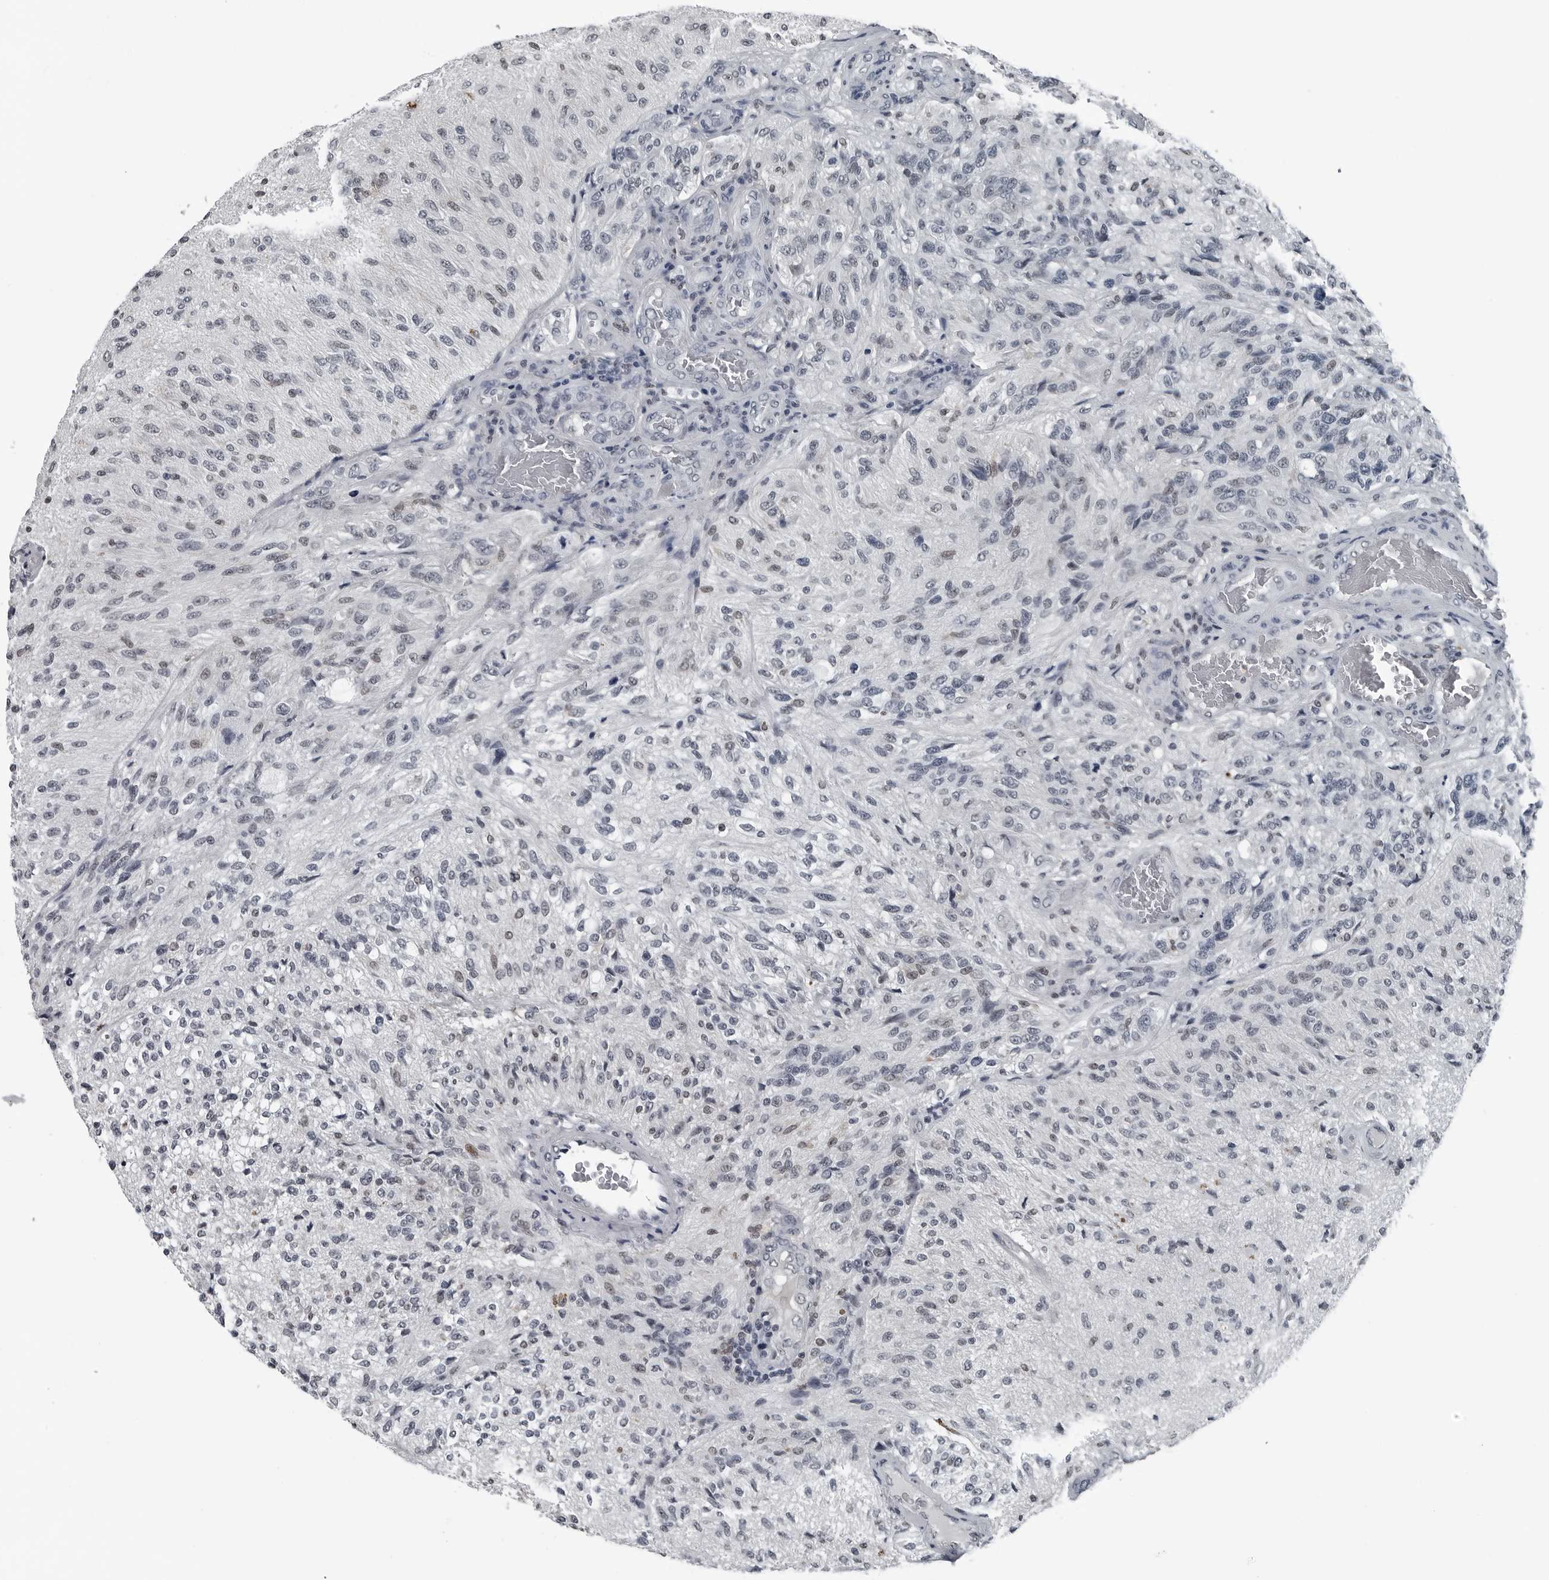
{"staining": {"intensity": "negative", "quantity": "none", "location": "none"}, "tissue": "glioma", "cell_type": "Tumor cells", "image_type": "cancer", "snomed": [{"axis": "morphology", "description": "Normal tissue, NOS"}, {"axis": "morphology", "description": "Glioma, malignant, High grade"}, {"axis": "topography", "description": "Cerebral cortex"}], "caption": "DAB immunohistochemical staining of human high-grade glioma (malignant) exhibits no significant staining in tumor cells.", "gene": "AKR1A1", "patient": {"sex": "male", "age": 77}}